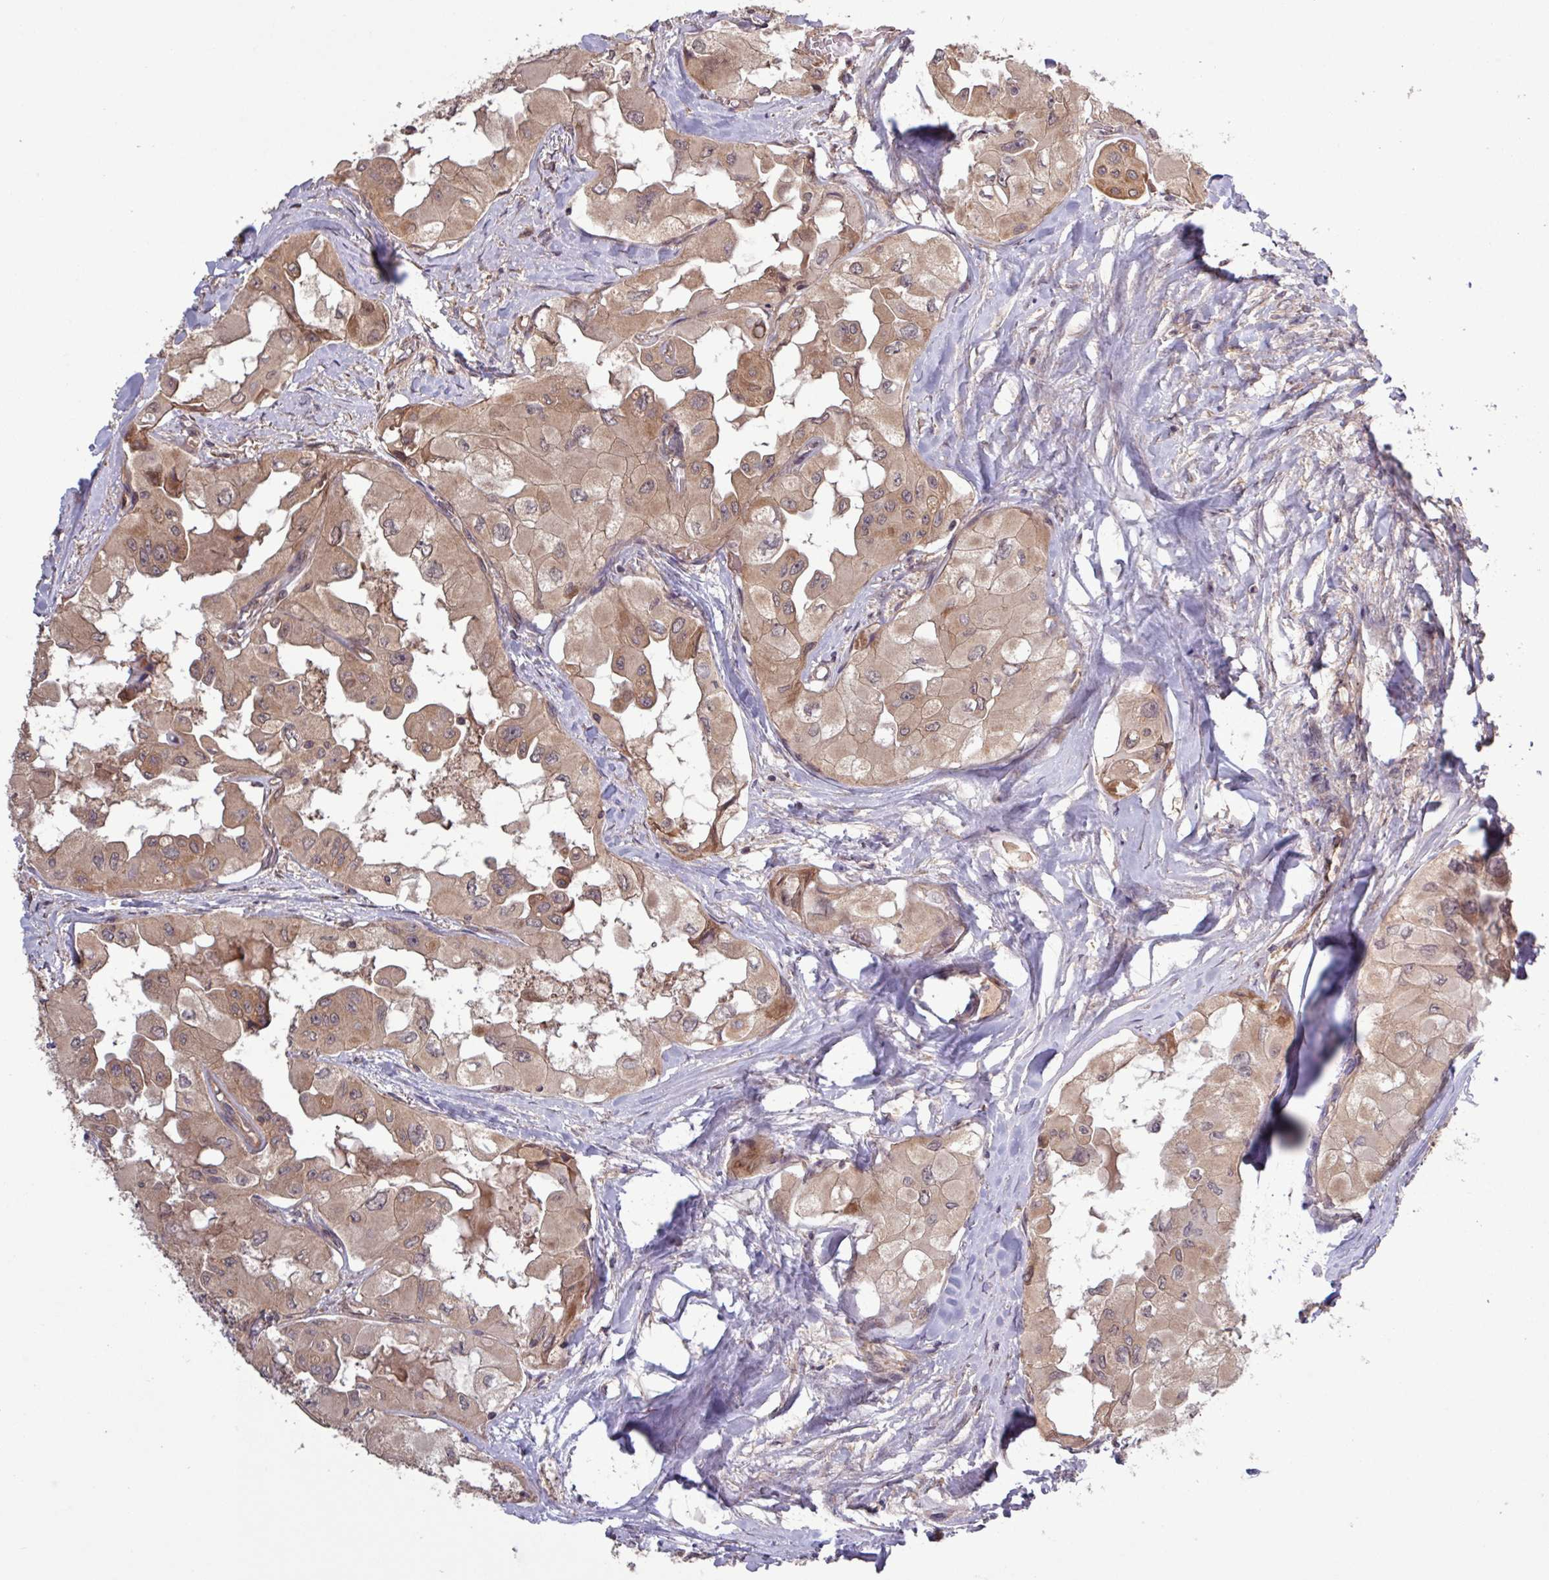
{"staining": {"intensity": "moderate", "quantity": ">75%", "location": "cytoplasmic/membranous"}, "tissue": "thyroid cancer", "cell_type": "Tumor cells", "image_type": "cancer", "snomed": [{"axis": "morphology", "description": "Normal tissue, NOS"}, {"axis": "morphology", "description": "Papillary adenocarcinoma, NOS"}, {"axis": "topography", "description": "Thyroid gland"}], "caption": "Moderate cytoplasmic/membranous protein positivity is identified in about >75% of tumor cells in thyroid cancer (papillary adenocarcinoma).", "gene": "TRABD2A", "patient": {"sex": "female", "age": 59}}